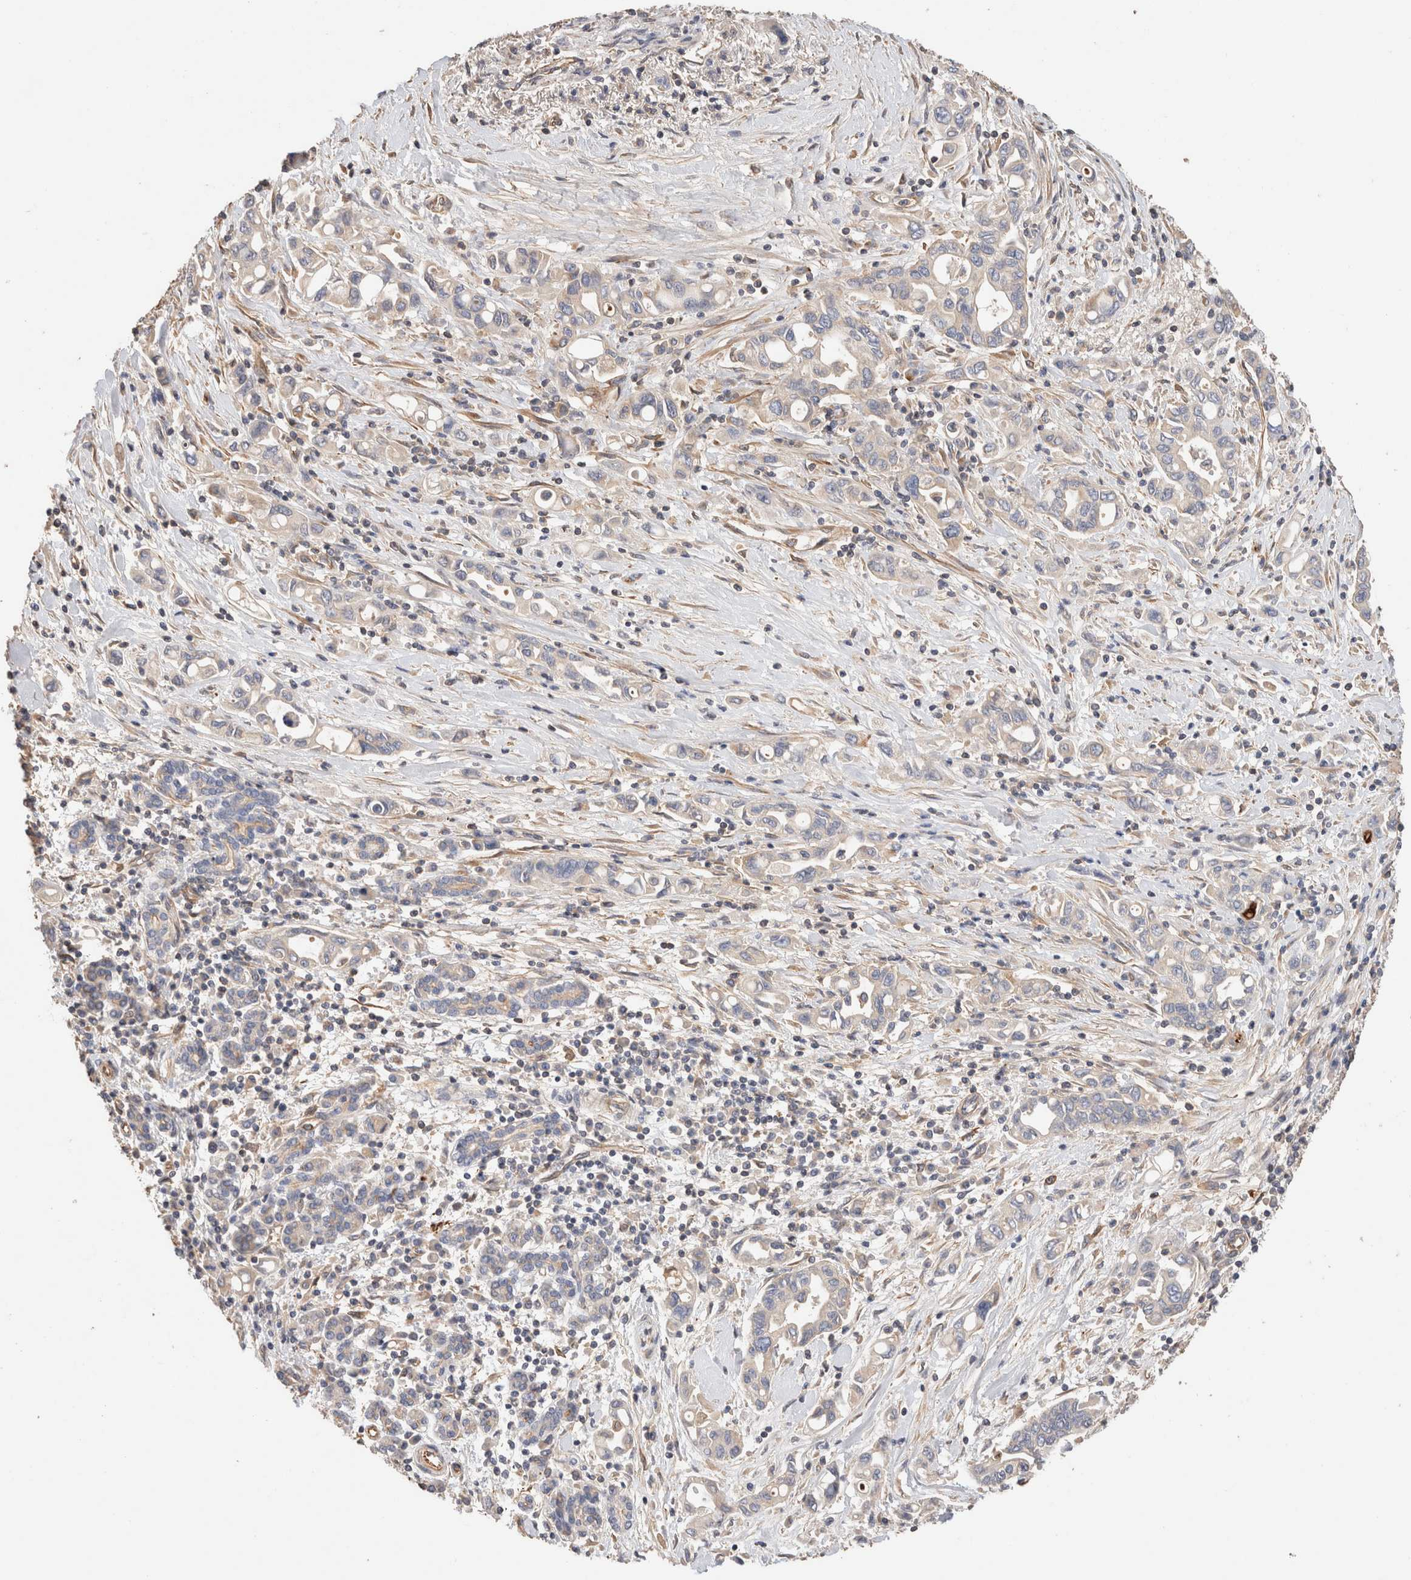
{"staining": {"intensity": "negative", "quantity": "none", "location": "none"}, "tissue": "pancreatic cancer", "cell_type": "Tumor cells", "image_type": "cancer", "snomed": [{"axis": "morphology", "description": "Adenocarcinoma, NOS"}, {"axis": "topography", "description": "Pancreas"}], "caption": "High power microscopy image of an immunohistochemistry image of pancreatic adenocarcinoma, revealing no significant positivity in tumor cells.", "gene": "PROS1", "patient": {"sex": "female", "age": 57}}